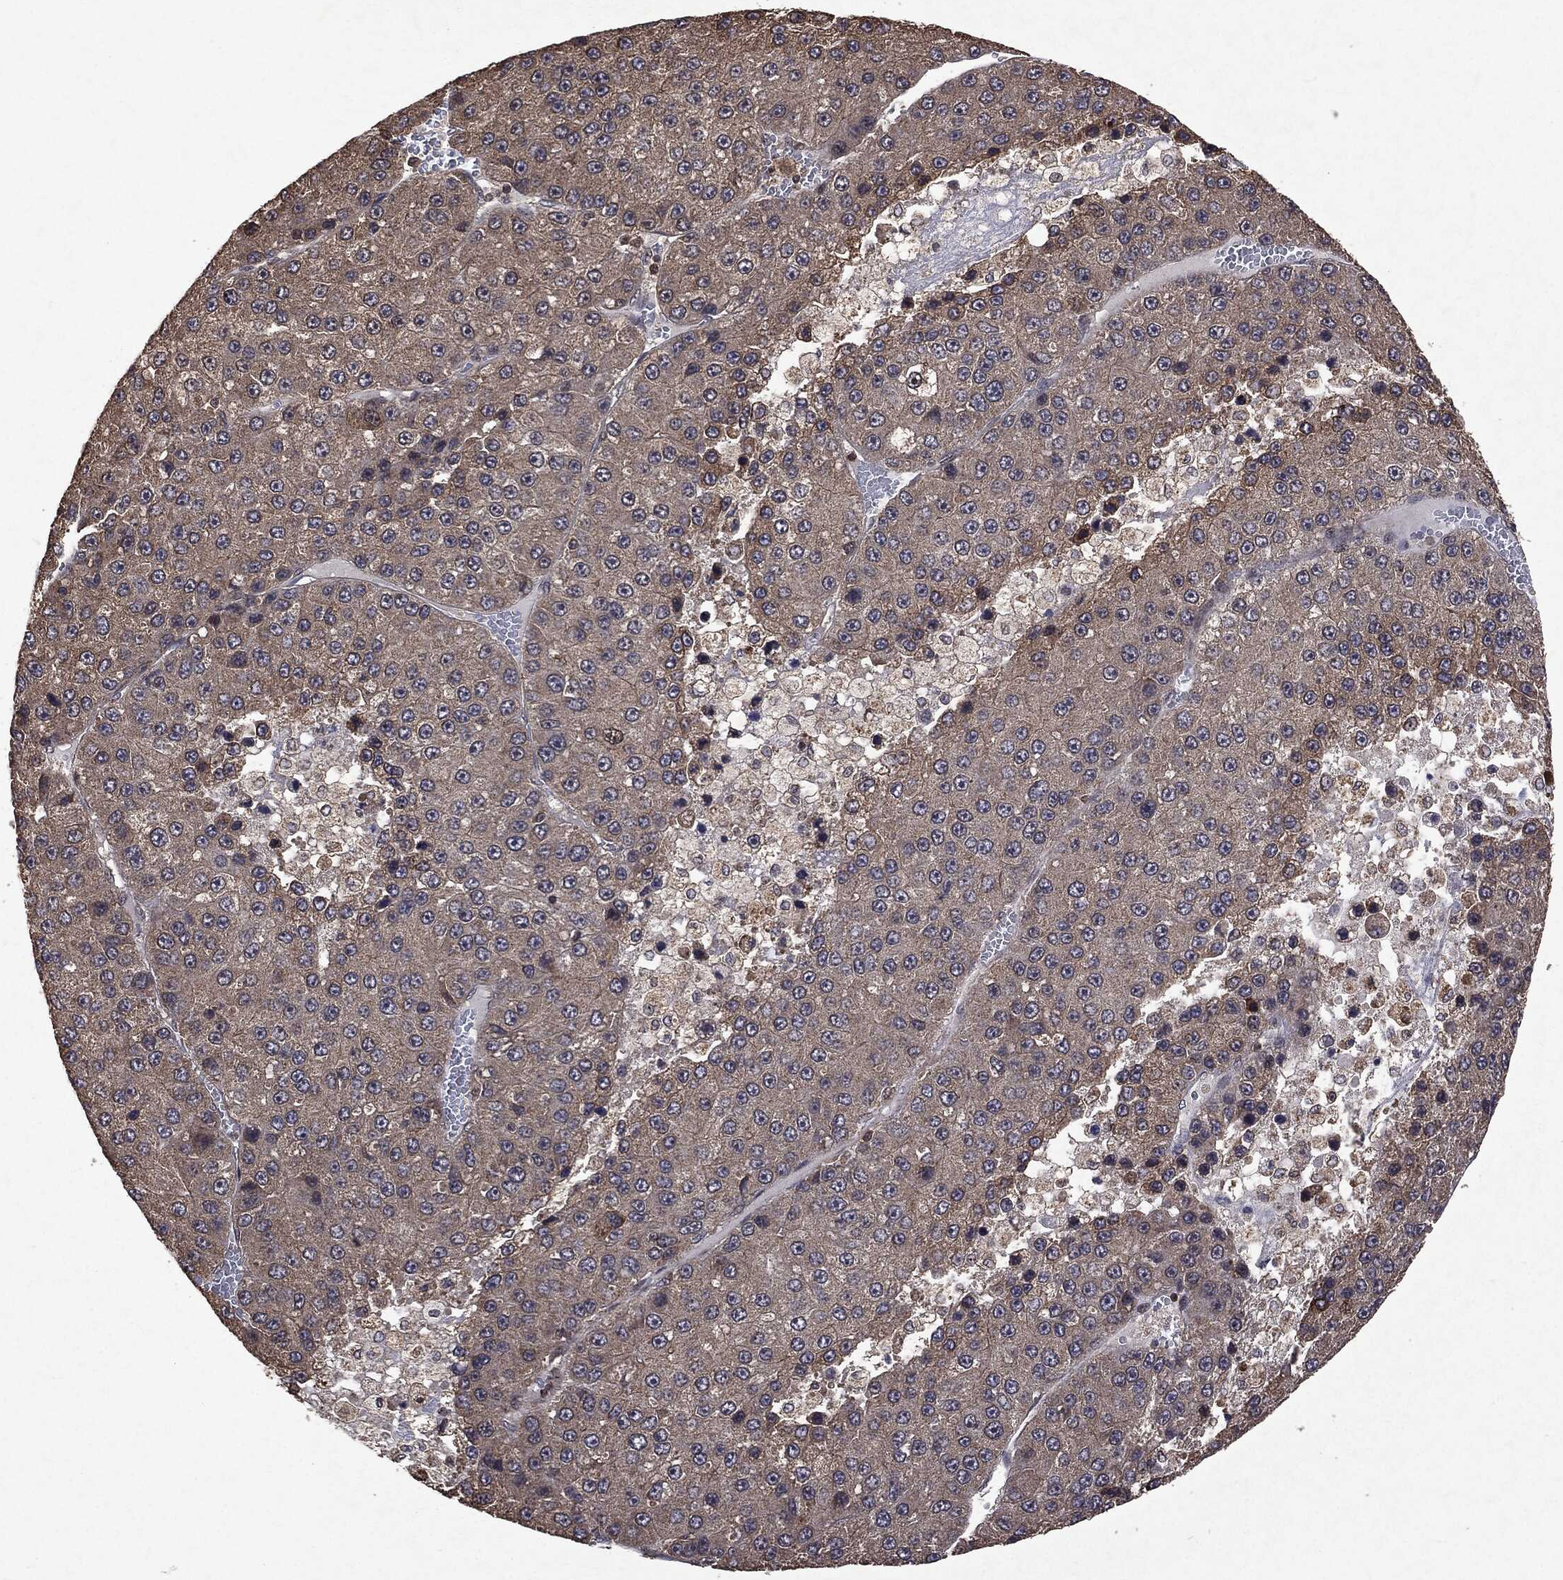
{"staining": {"intensity": "weak", "quantity": "25%-75%", "location": "cytoplasmic/membranous"}, "tissue": "liver cancer", "cell_type": "Tumor cells", "image_type": "cancer", "snomed": [{"axis": "morphology", "description": "Carcinoma, Hepatocellular, NOS"}, {"axis": "topography", "description": "Liver"}], "caption": "Immunohistochemistry micrograph of liver cancer (hepatocellular carcinoma) stained for a protein (brown), which exhibits low levels of weak cytoplasmic/membranous positivity in approximately 25%-75% of tumor cells.", "gene": "PTEN", "patient": {"sex": "female", "age": 73}}